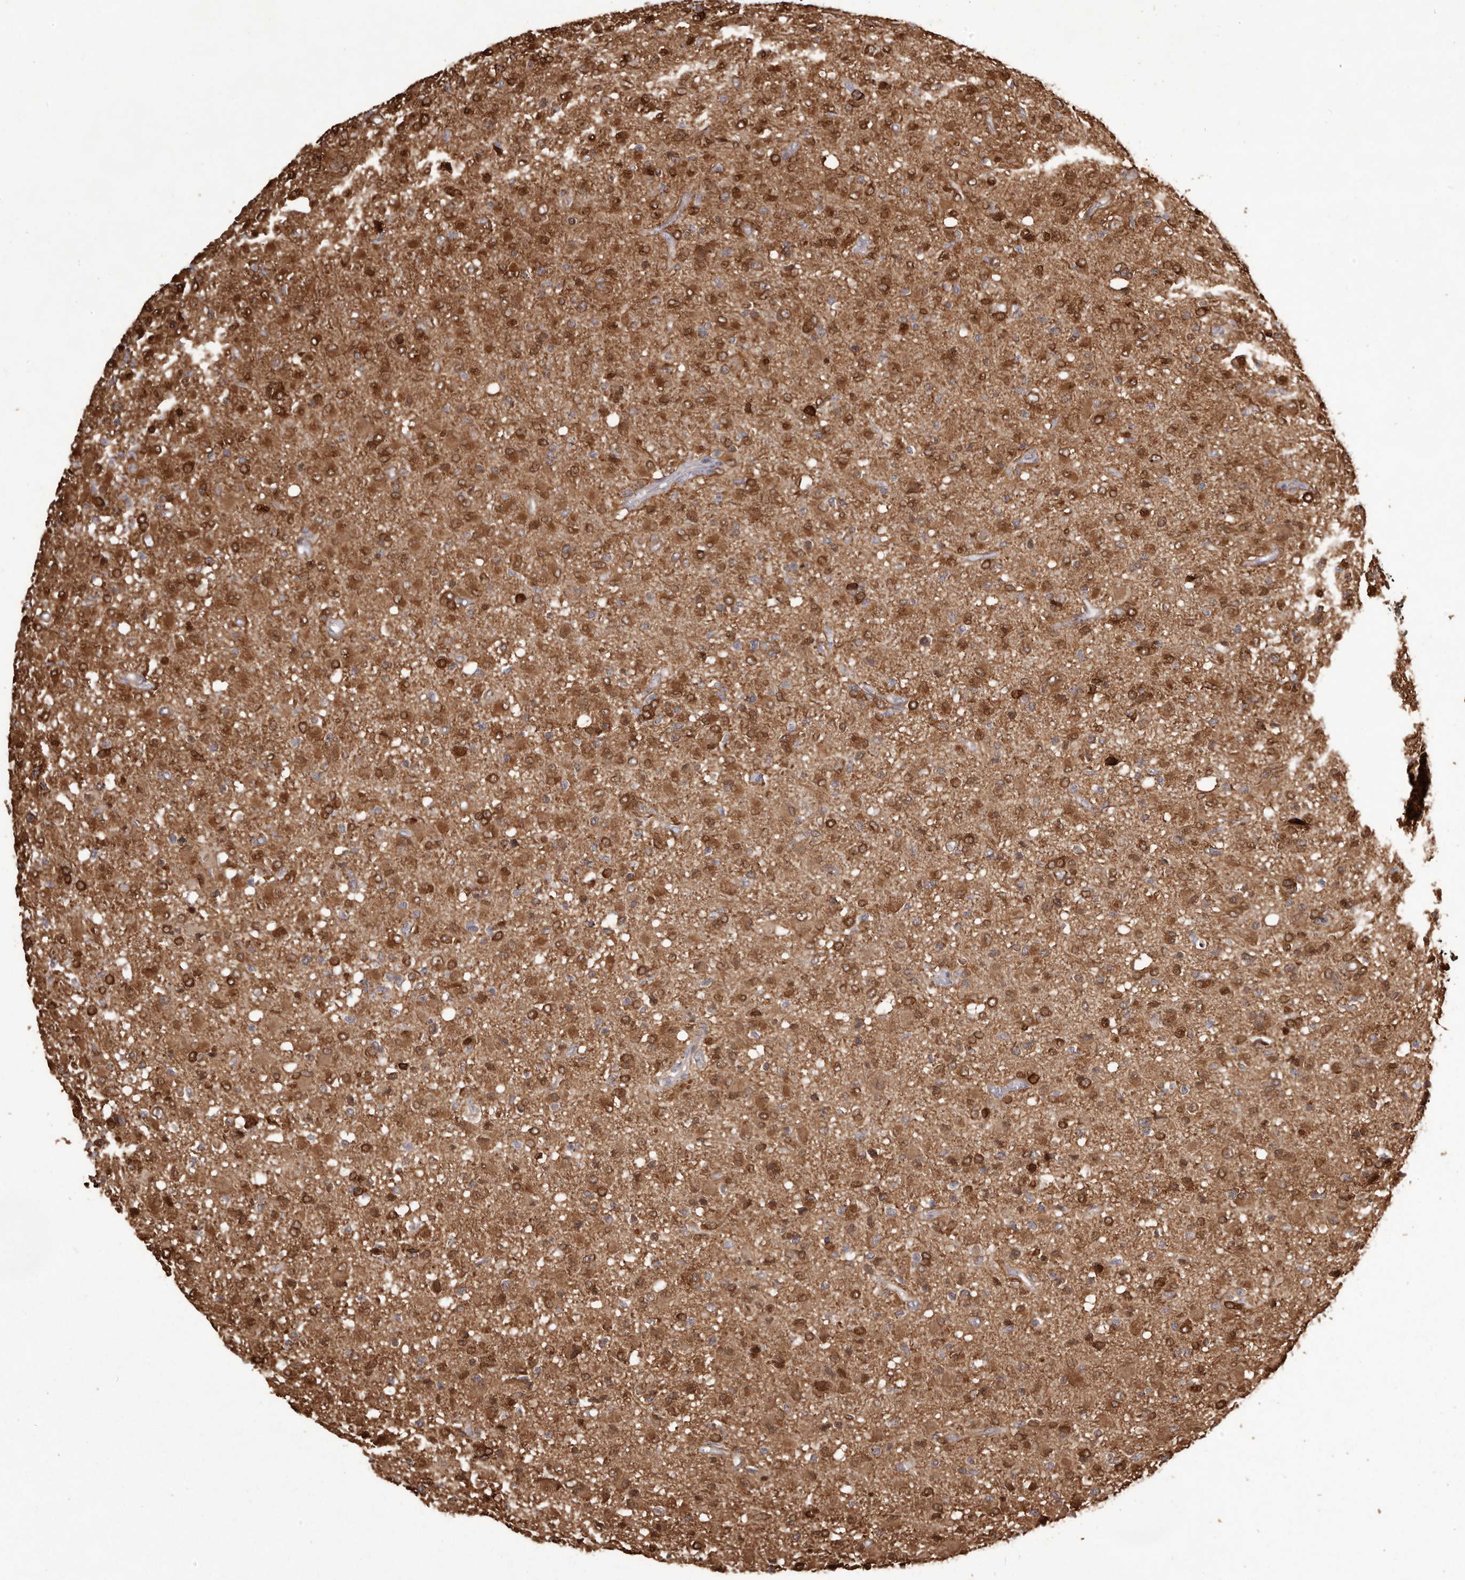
{"staining": {"intensity": "strong", "quantity": ">75%", "location": "cytoplasmic/membranous"}, "tissue": "glioma", "cell_type": "Tumor cells", "image_type": "cancer", "snomed": [{"axis": "morphology", "description": "Glioma, malignant, High grade"}, {"axis": "topography", "description": "Brain"}], "caption": "This histopathology image exhibits glioma stained with immunohistochemistry to label a protein in brown. The cytoplasmic/membranous of tumor cells show strong positivity for the protein. Nuclei are counter-stained blue.", "gene": "GFOD1", "patient": {"sex": "female", "age": 57}}